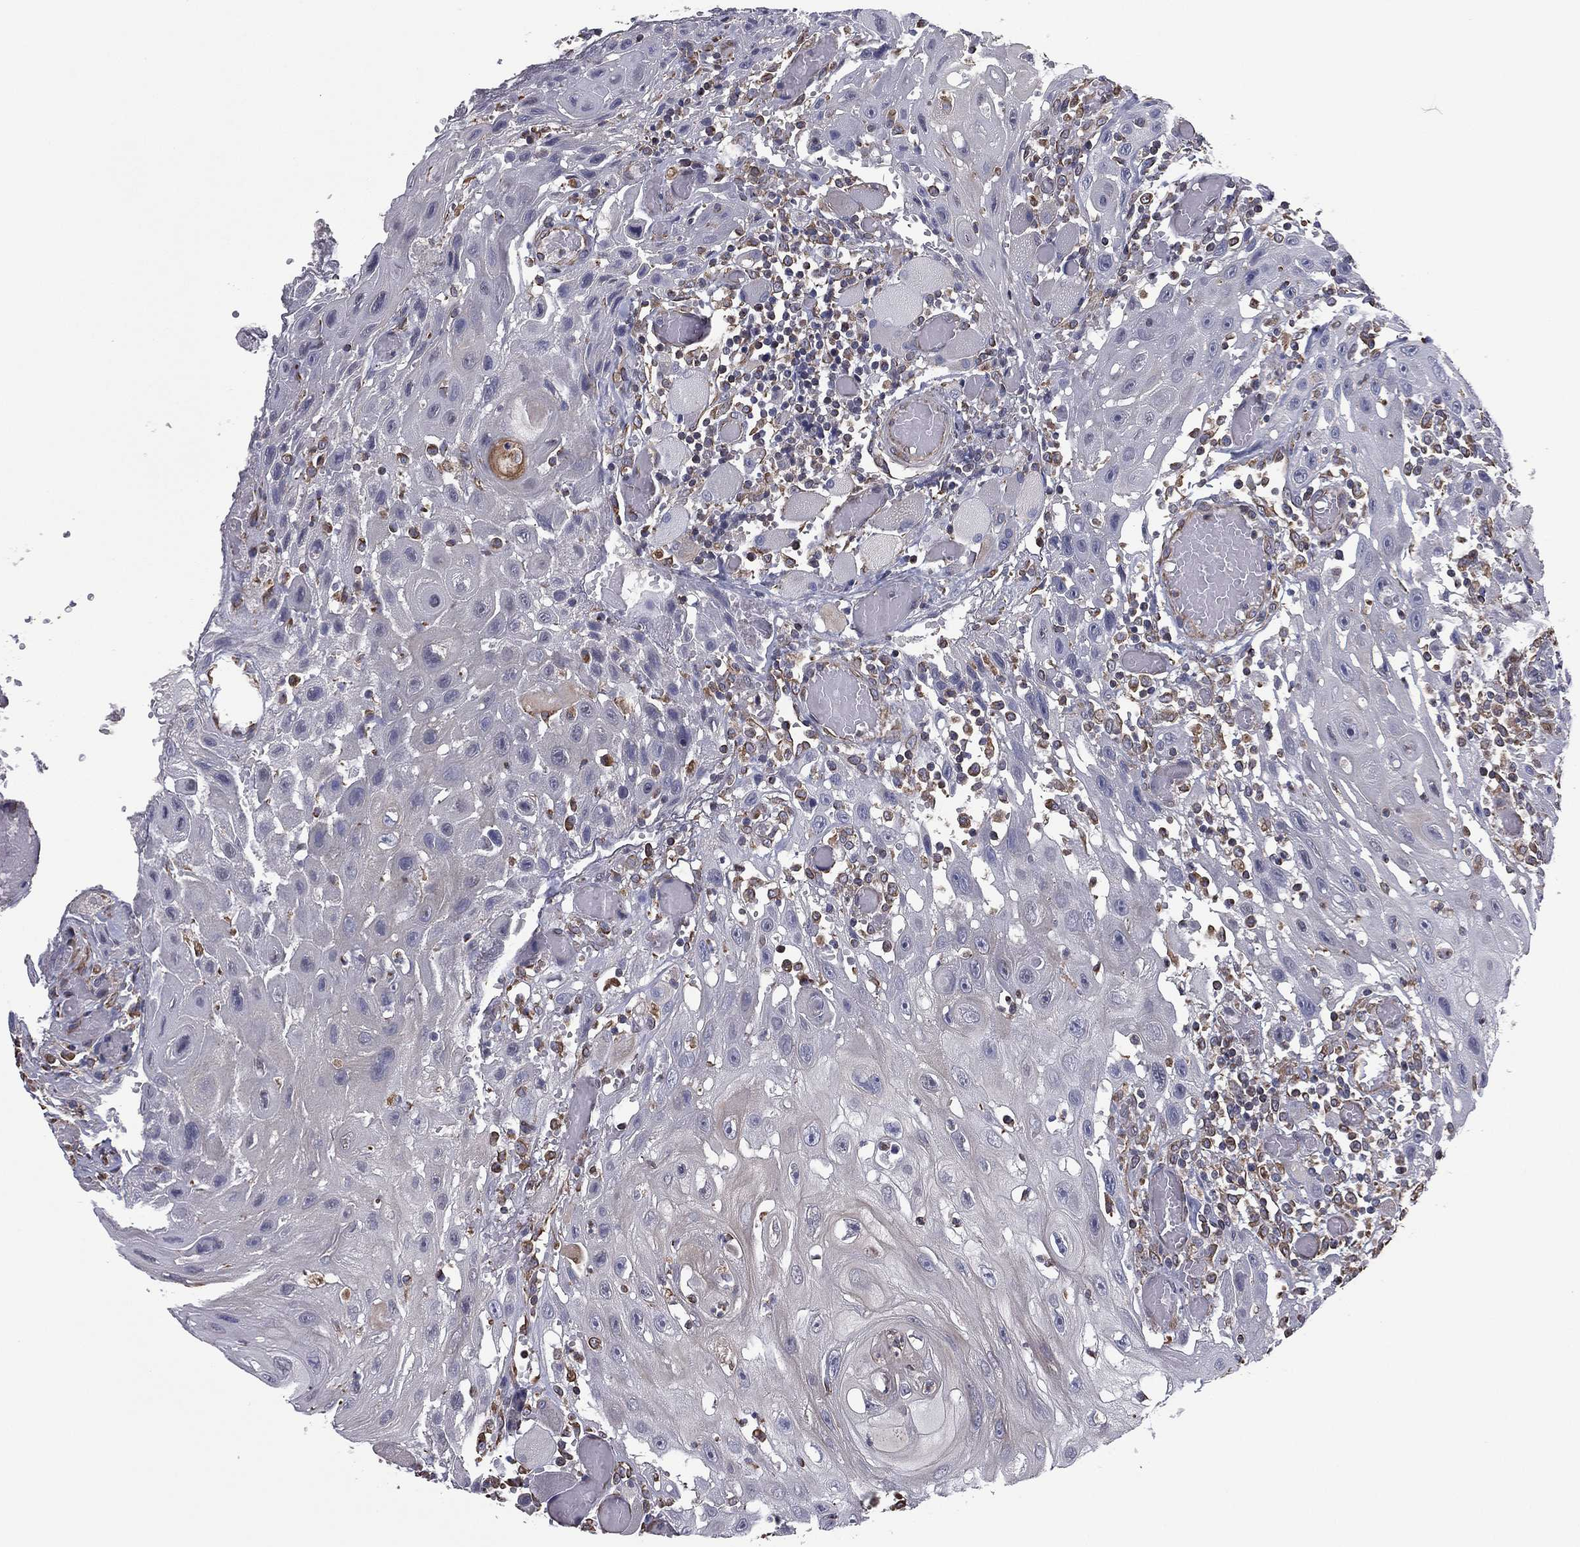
{"staining": {"intensity": "negative", "quantity": "none", "location": "none"}, "tissue": "head and neck cancer", "cell_type": "Tumor cells", "image_type": "cancer", "snomed": [{"axis": "morphology", "description": "Normal tissue, NOS"}, {"axis": "morphology", "description": "Squamous cell carcinoma, NOS"}, {"axis": "topography", "description": "Oral tissue"}, {"axis": "topography", "description": "Head-Neck"}], "caption": "This is an immunohistochemistry micrograph of human head and neck cancer. There is no staining in tumor cells.", "gene": "SCUBE1", "patient": {"sex": "male", "age": 71}}